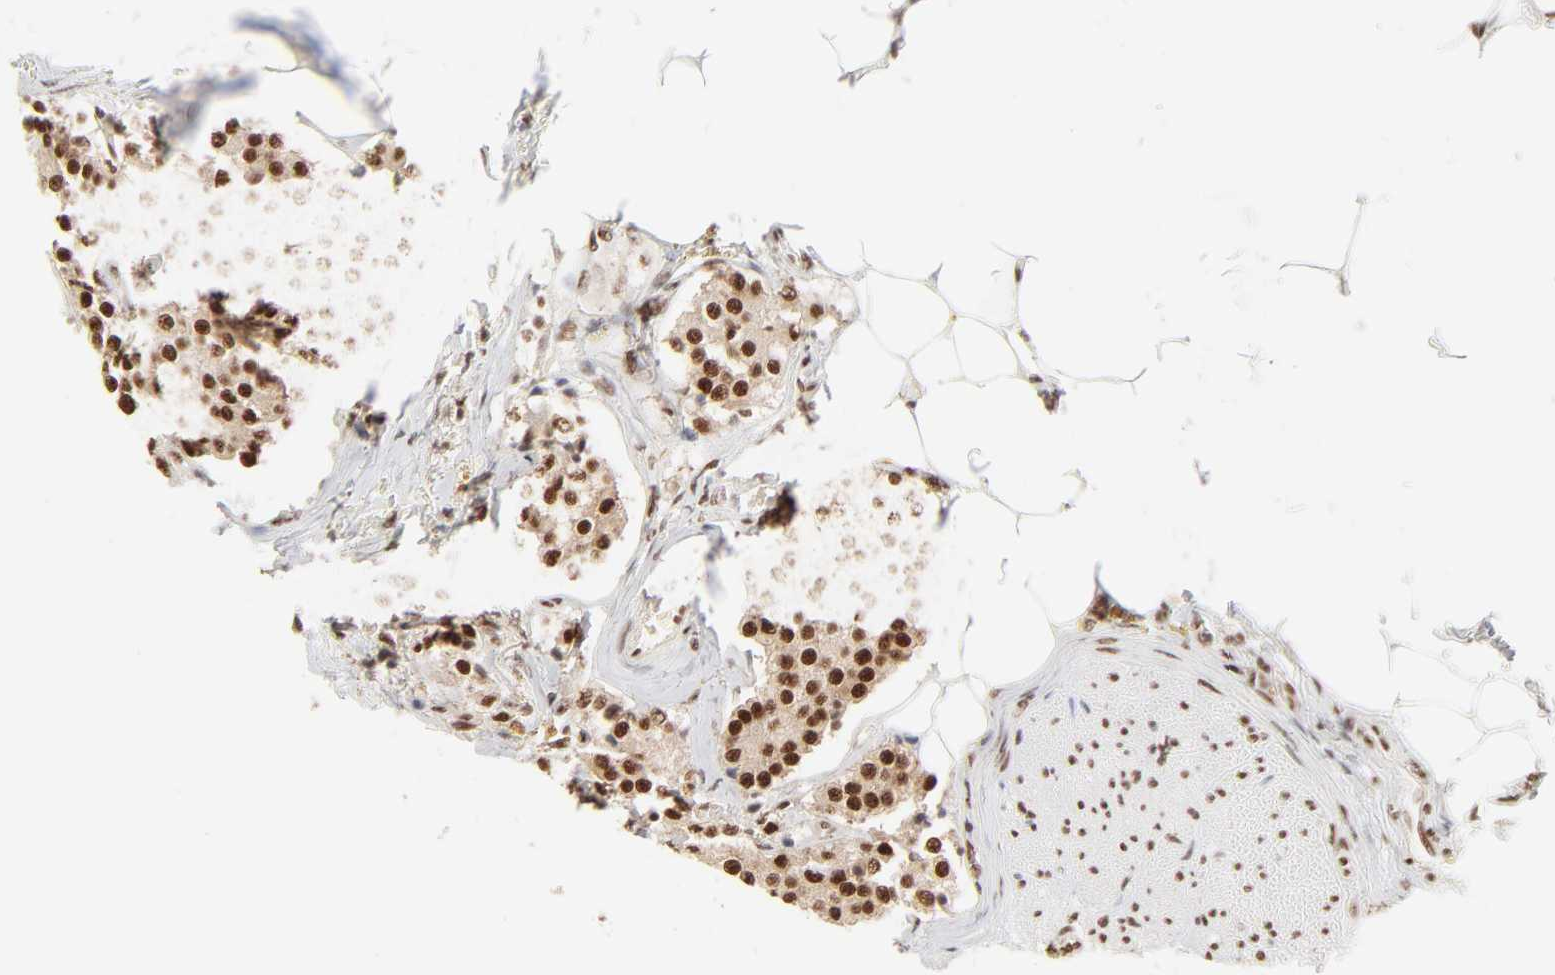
{"staining": {"intensity": "strong", "quantity": ">75%", "location": "nuclear"}, "tissue": "carcinoid", "cell_type": "Tumor cells", "image_type": "cancer", "snomed": [{"axis": "morphology", "description": "Carcinoid, malignant, NOS"}, {"axis": "topography", "description": "Colon"}], "caption": "Protein expression analysis of human carcinoid reveals strong nuclear expression in approximately >75% of tumor cells.", "gene": "TARDBP", "patient": {"sex": "female", "age": 61}}